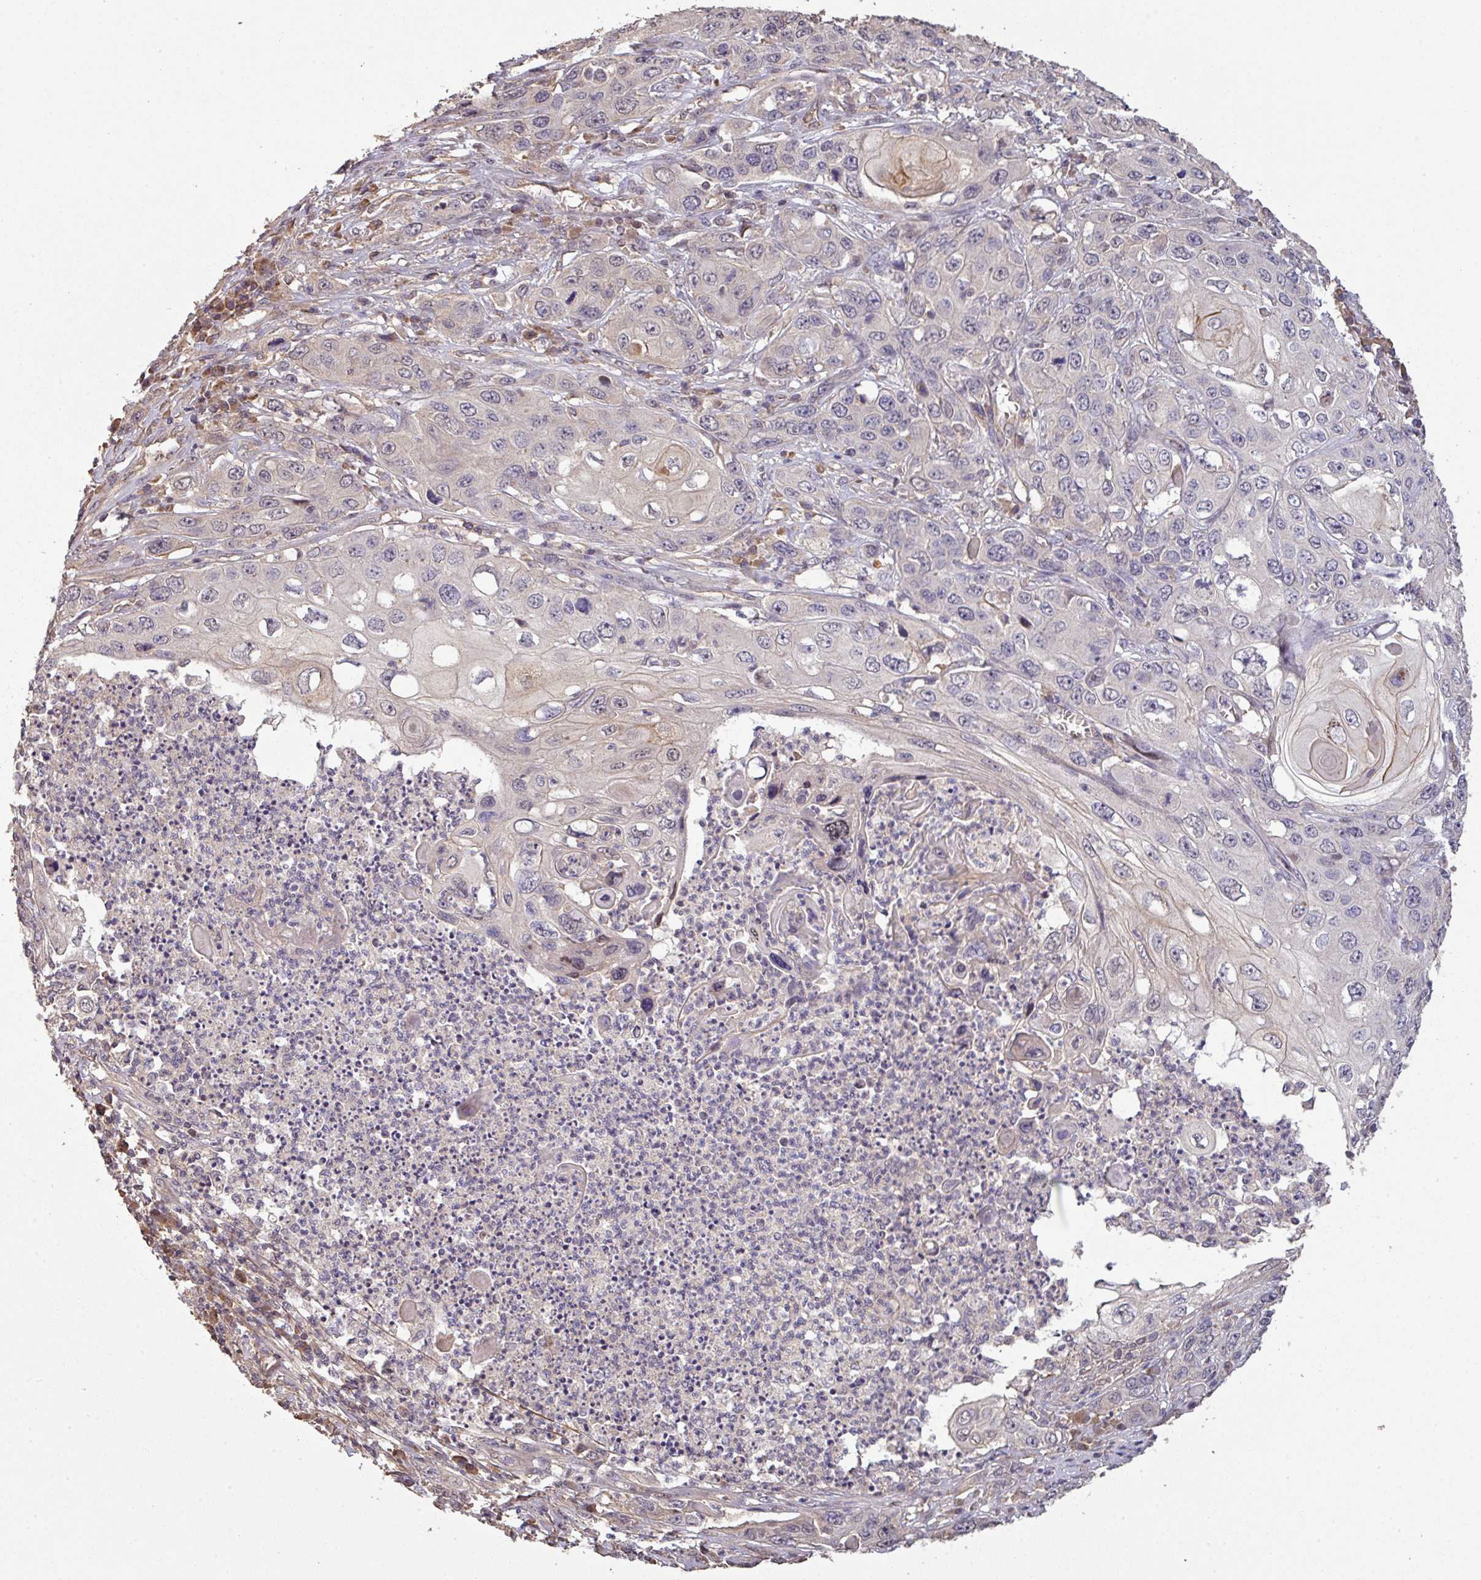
{"staining": {"intensity": "negative", "quantity": "none", "location": "none"}, "tissue": "skin cancer", "cell_type": "Tumor cells", "image_type": "cancer", "snomed": [{"axis": "morphology", "description": "Squamous cell carcinoma, NOS"}, {"axis": "topography", "description": "Skin"}], "caption": "Image shows no protein expression in tumor cells of squamous cell carcinoma (skin) tissue.", "gene": "ISLR", "patient": {"sex": "male", "age": 55}}